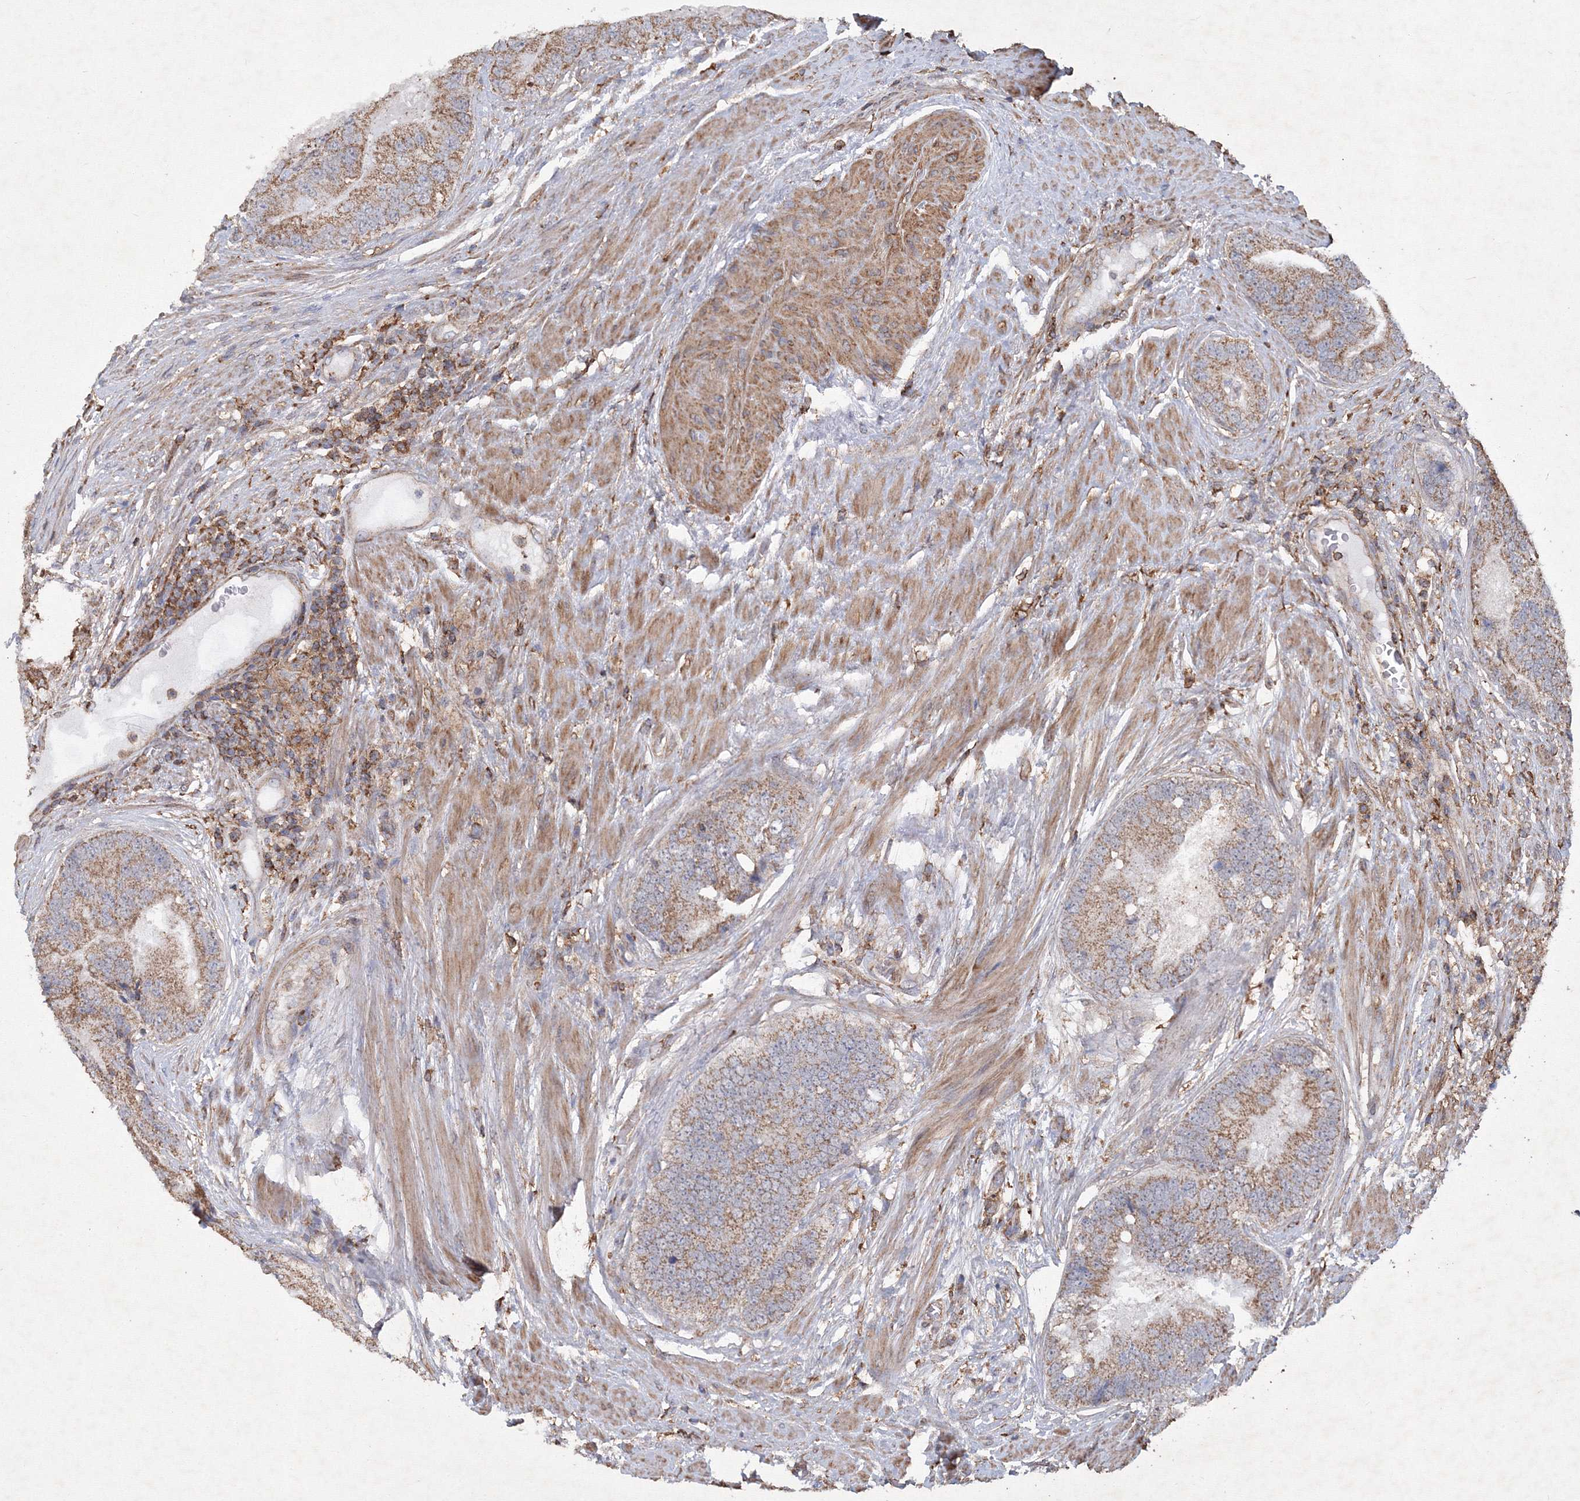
{"staining": {"intensity": "moderate", "quantity": ">75%", "location": "cytoplasmic/membranous"}, "tissue": "prostate cancer", "cell_type": "Tumor cells", "image_type": "cancer", "snomed": [{"axis": "morphology", "description": "Adenocarcinoma, High grade"}, {"axis": "topography", "description": "Prostate"}], "caption": "Adenocarcinoma (high-grade) (prostate) was stained to show a protein in brown. There is medium levels of moderate cytoplasmic/membranous expression in approximately >75% of tumor cells. The protein of interest is shown in brown color, while the nuclei are stained blue.", "gene": "TMEM139", "patient": {"sex": "male", "age": 70}}